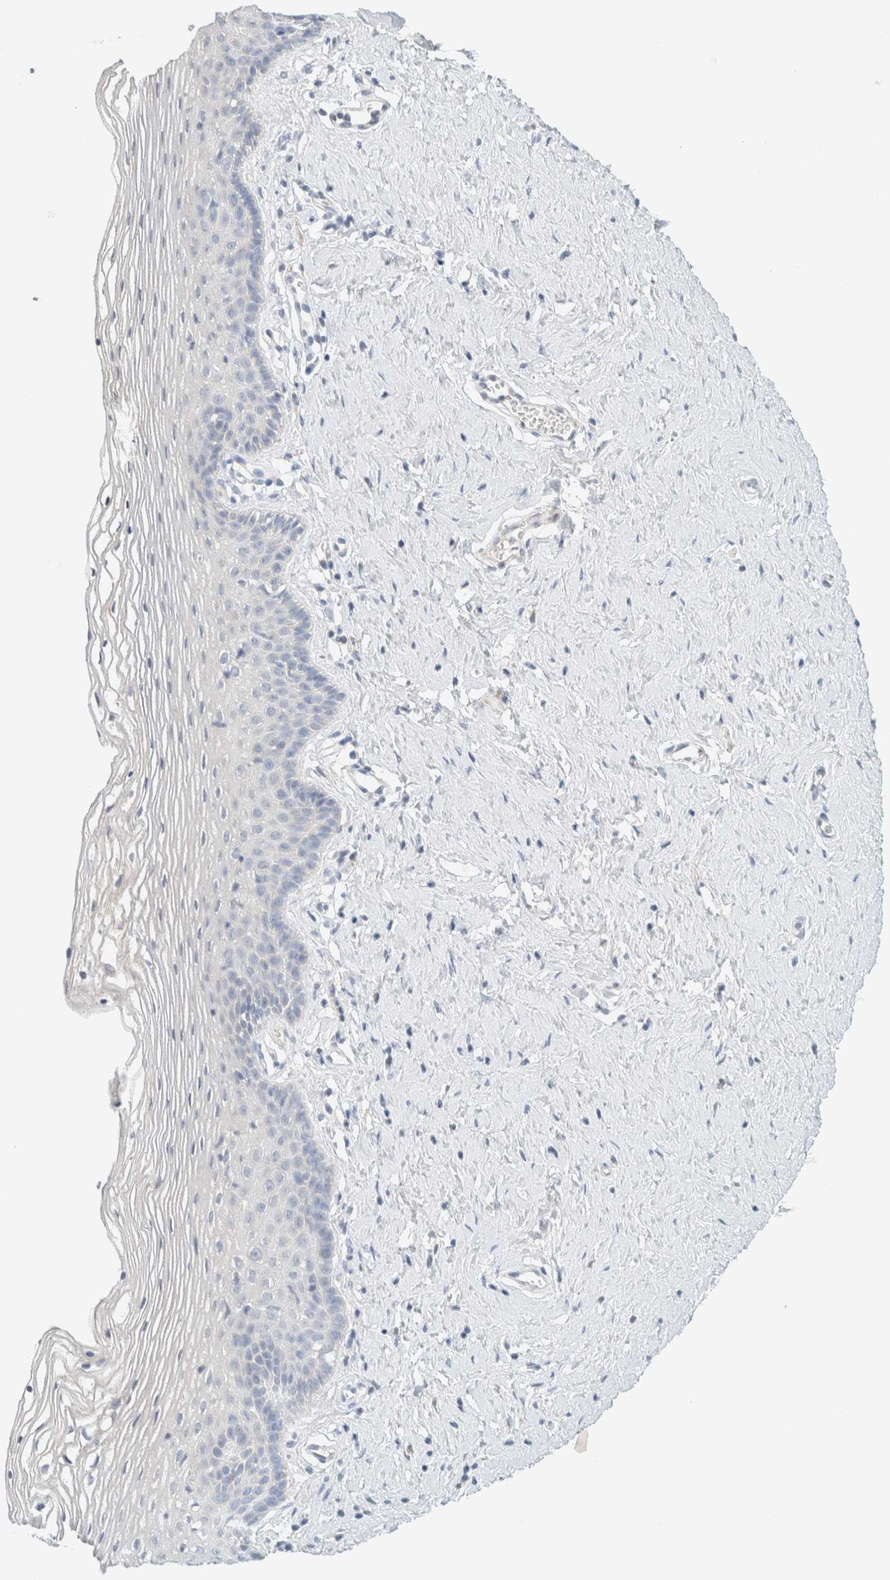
{"staining": {"intensity": "negative", "quantity": "none", "location": "none"}, "tissue": "vagina", "cell_type": "Squamous epithelial cells", "image_type": "normal", "snomed": [{"axis": "morphology", "description": "Normal tissue, NOS"}, {"axis": "topography", "description": "Vagina"}], "caption": "High power microscopy photomicrograph of an IHC histopathology image of benign vagina, revealing no significant positivity in squamous epithelial cells.", "gene": "HEXD", "patient": {"sex": "female", "age": 32}}